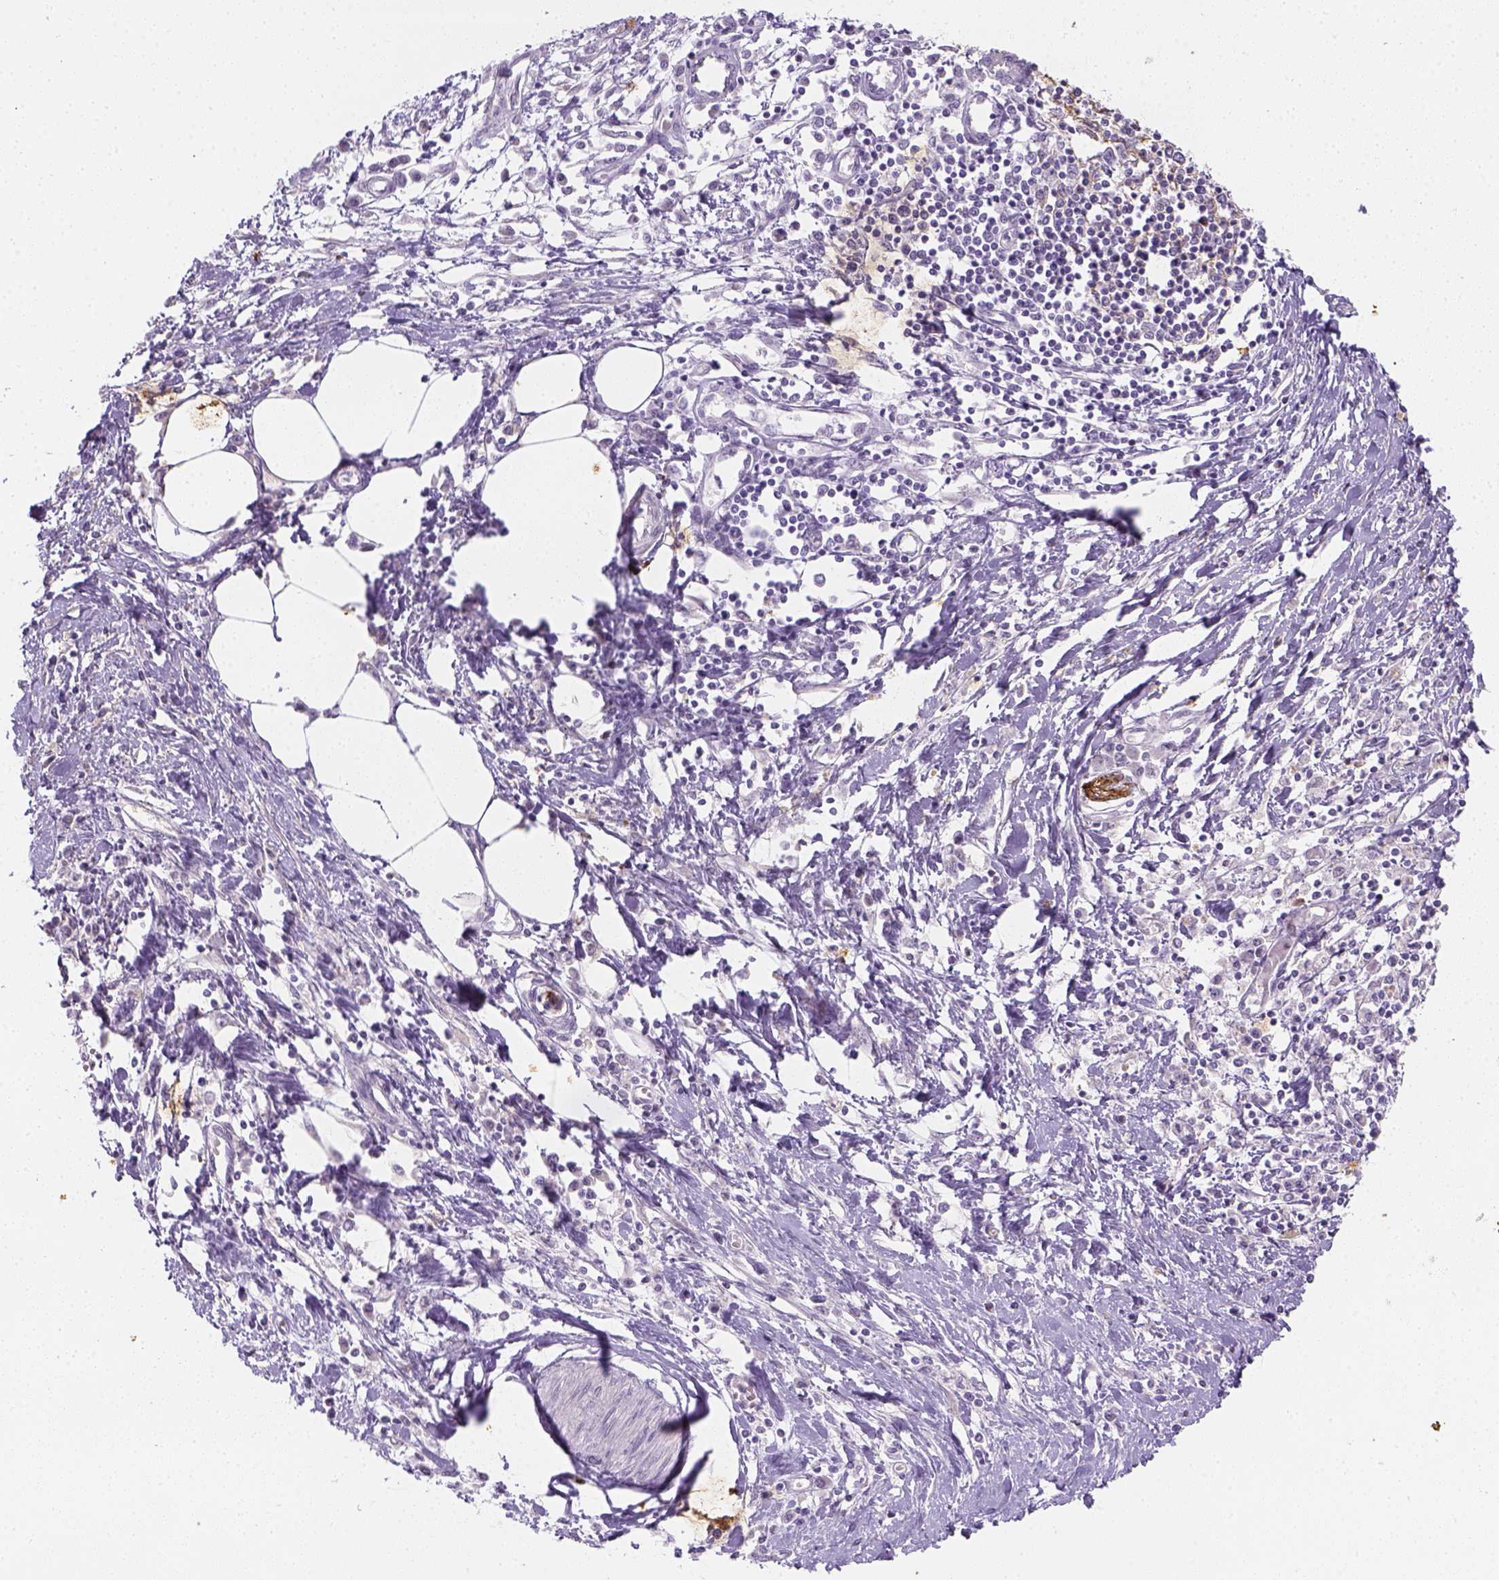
{"staining": {"intensity": "negative", "quantity": "none", "location": "none"}, "tissue": "pancreatic cancer", "cell_type": "Tumor cells", "image_type": "cancer", "snomed": [{"axis": "morphology", "description": "Adenocarcinoma, NOS"}, {"axis": "topography", "description": "Pancreas"}], "caption": "Tumor cells show no significant protein expression in pancreatic cancer (adenocarcinoma). (IHC, brightfield microscopy, high magnification).", "gene": "CACNB1", "patient": {"sex": "male", "age": 60}}